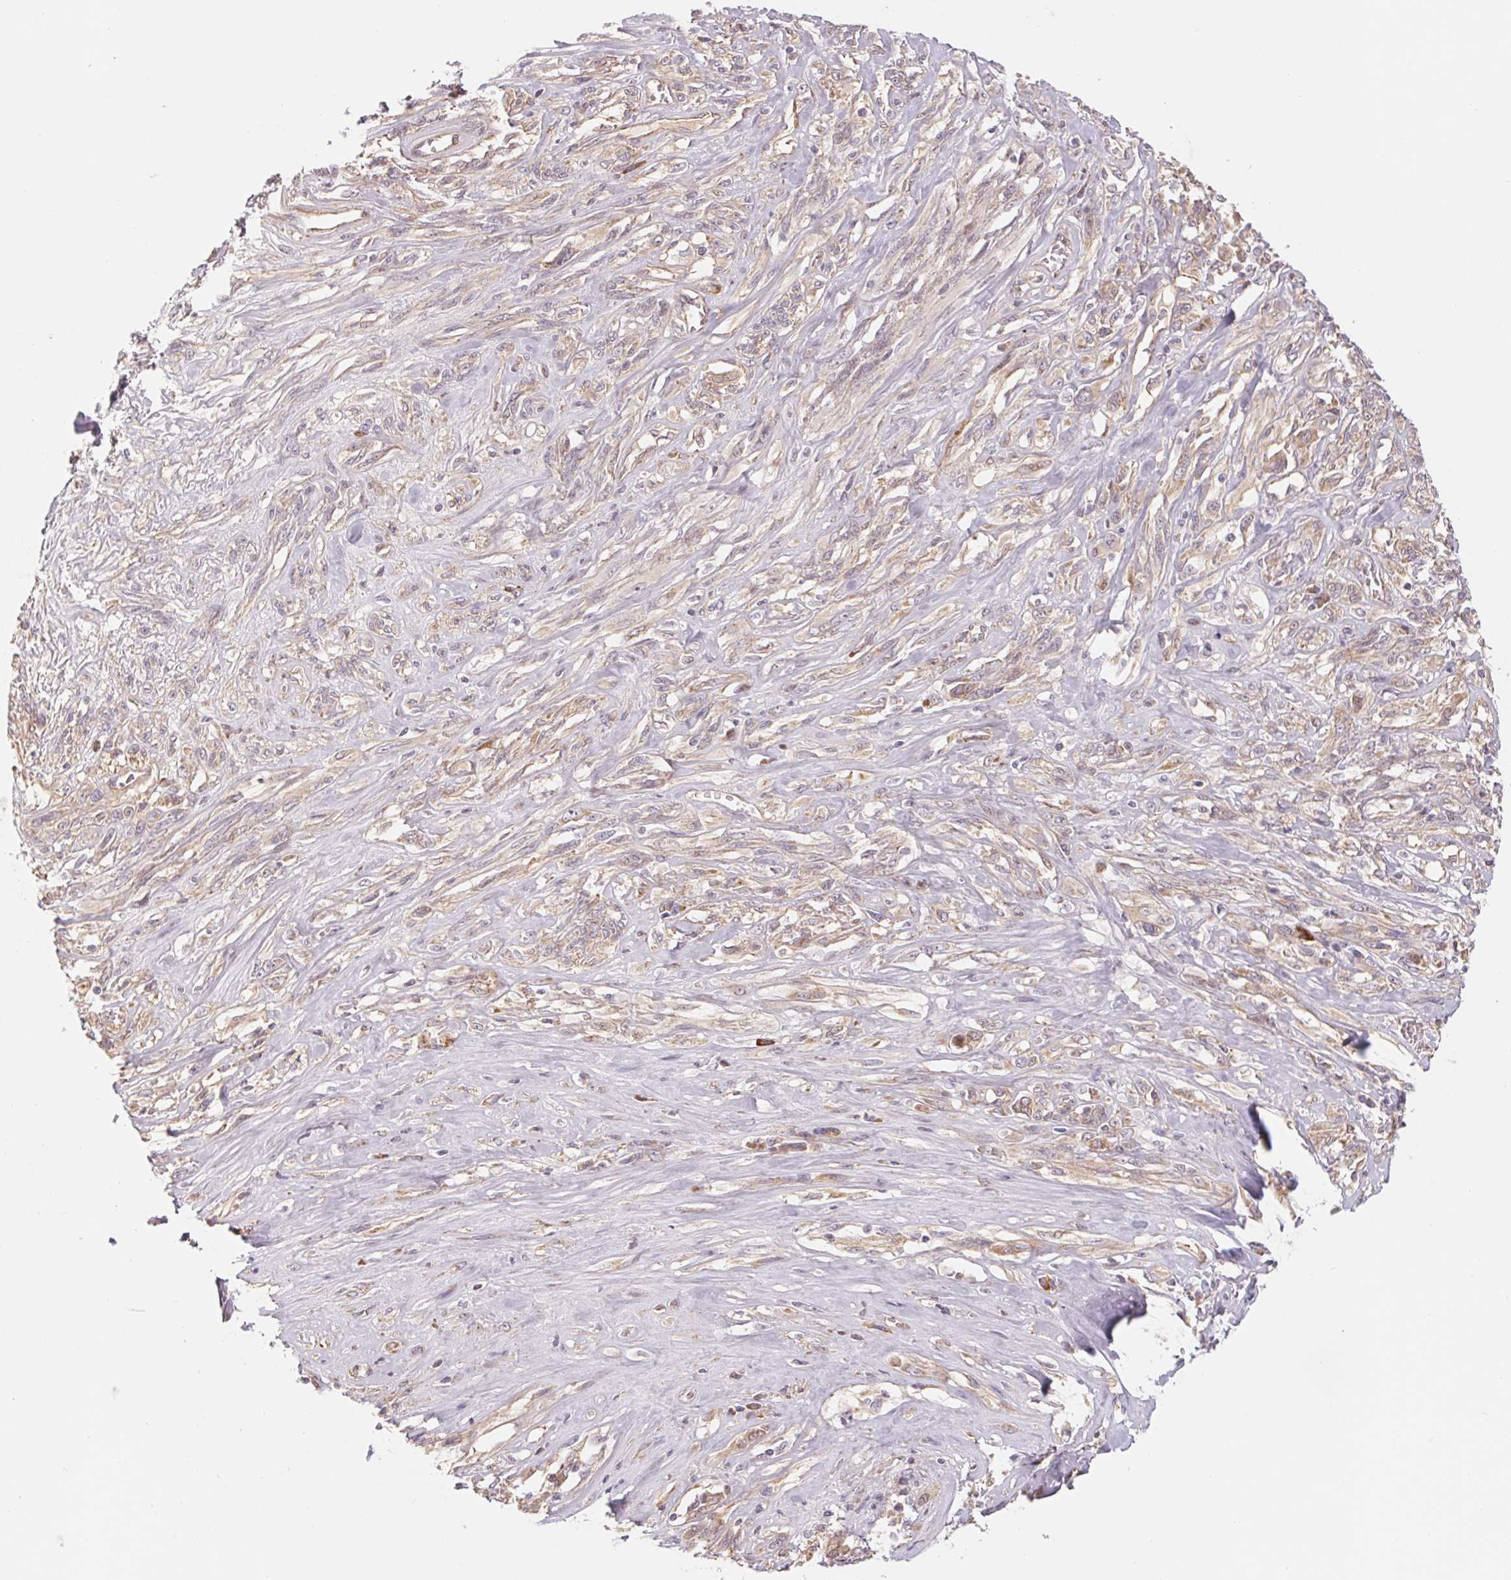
{"staining": {"intensity": "weak", "quantity": "<25%", "location": "cytoplasmic/membranous"}, "tissue": "melanoma", "cell_type": "Tumor cells", "image_type": "cancer", "snomed": [{"axis": "morphology", "description": "Malignant melanoma, NOS"}, {"axis": "topography", "description": "Skin"}], "caption": "Immunohistochemistry (IHC) micrograph of human melanoma stained for a protein (brown), which displays no positivity in tumor cells.", "gene": "CCDC112", "patient": {"sex": "female", "age": 91}}